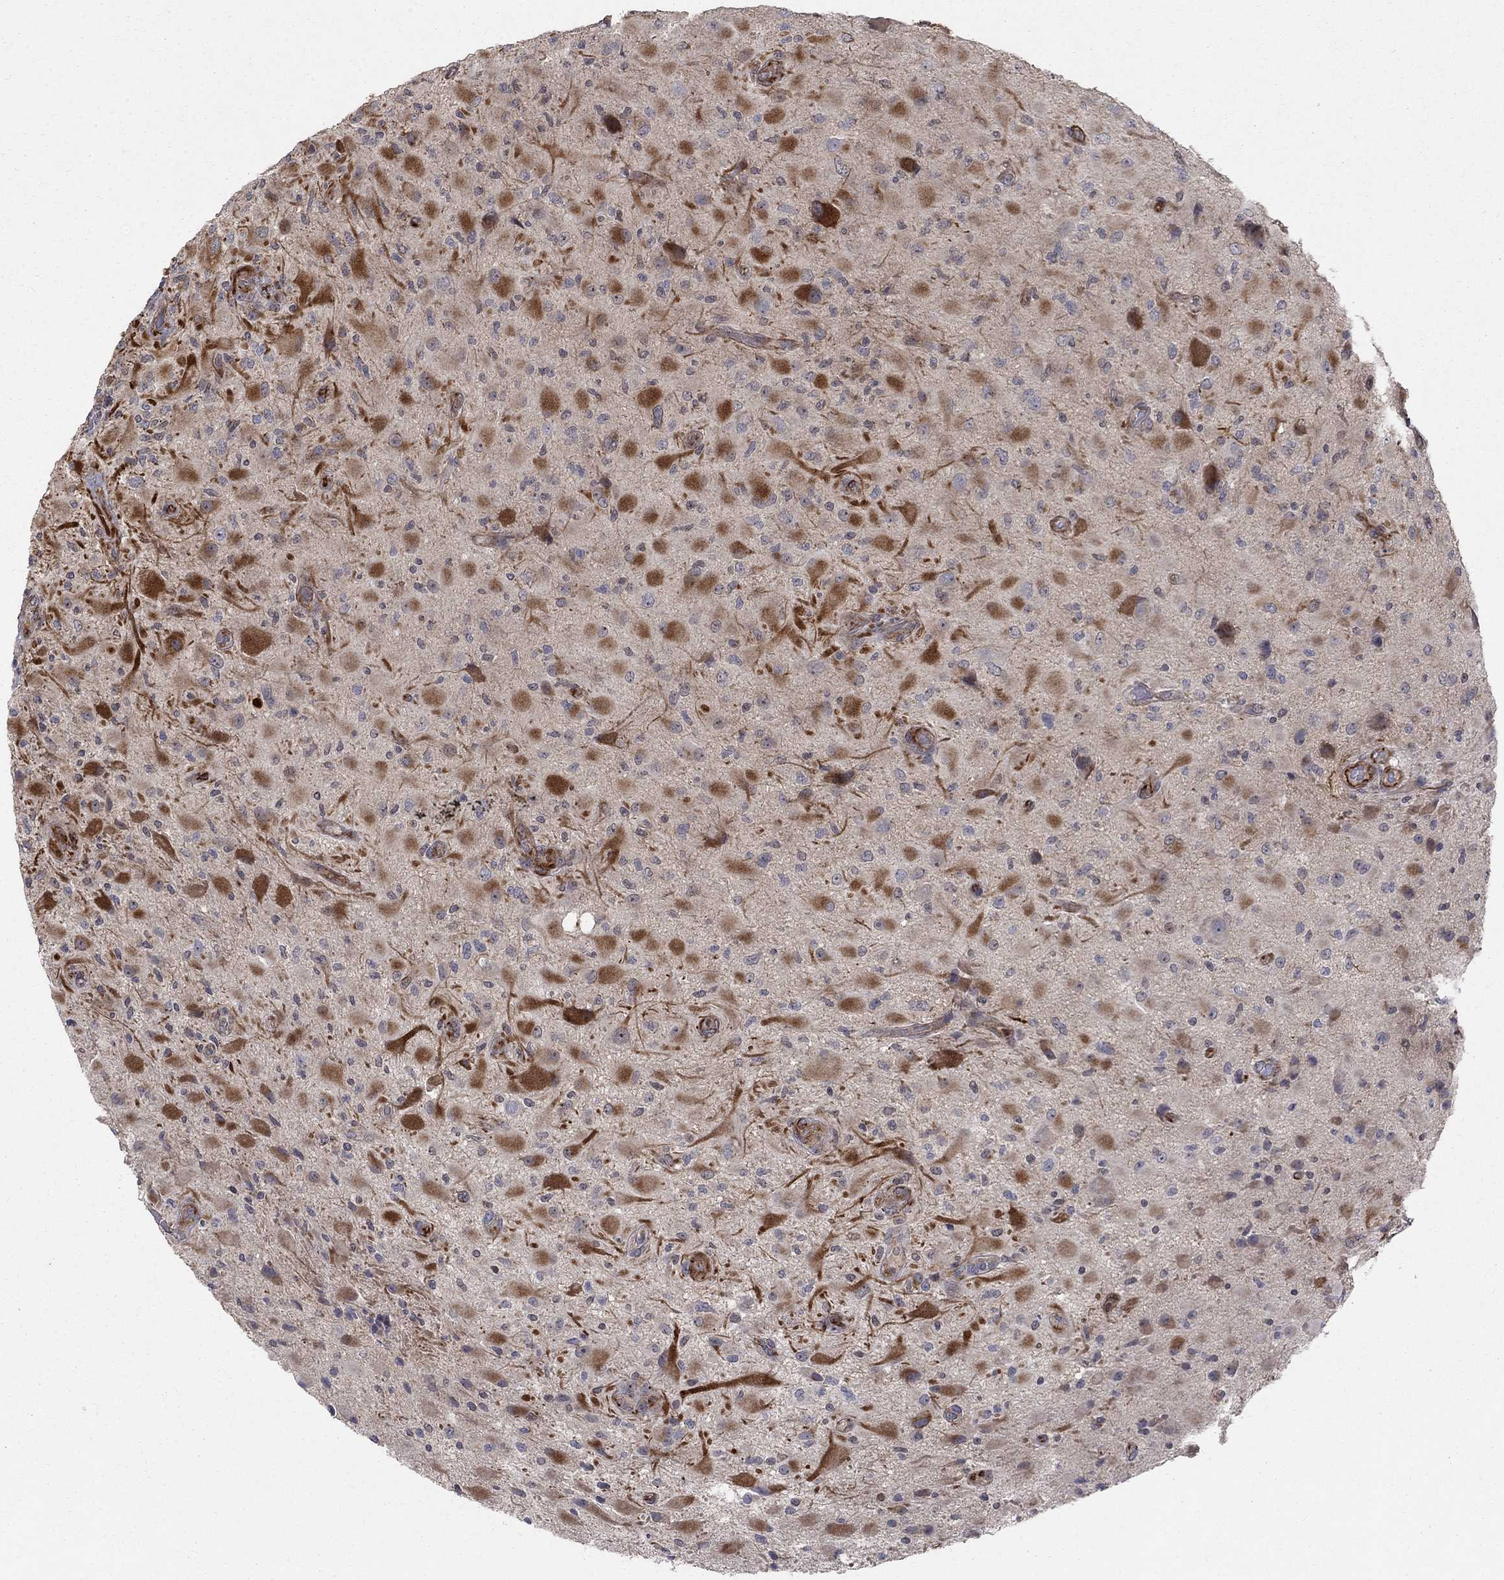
{"staining": {"intensity": "strong", "quantity": "<25%", "location": "cytoplasmic/membranous"}, "tissue": "glioma", "cell_type": "Tumor cells", "image_type": "cancer", "snomed": [{"axis": "morphology", "description": "Glioma, malignant, High grade"}, {"axis": "topography", "description": "Cerebral cortex"}], "caption": "A brown stain shows strong cytoplasmic/membranous staining of a protein in high-grade glioma (malignant) tumor cells. The protein is shown in brown color, while the nuclei are stained blue.", "gene": "MSRA", "patient": {"sex": "male", "age": 35}}